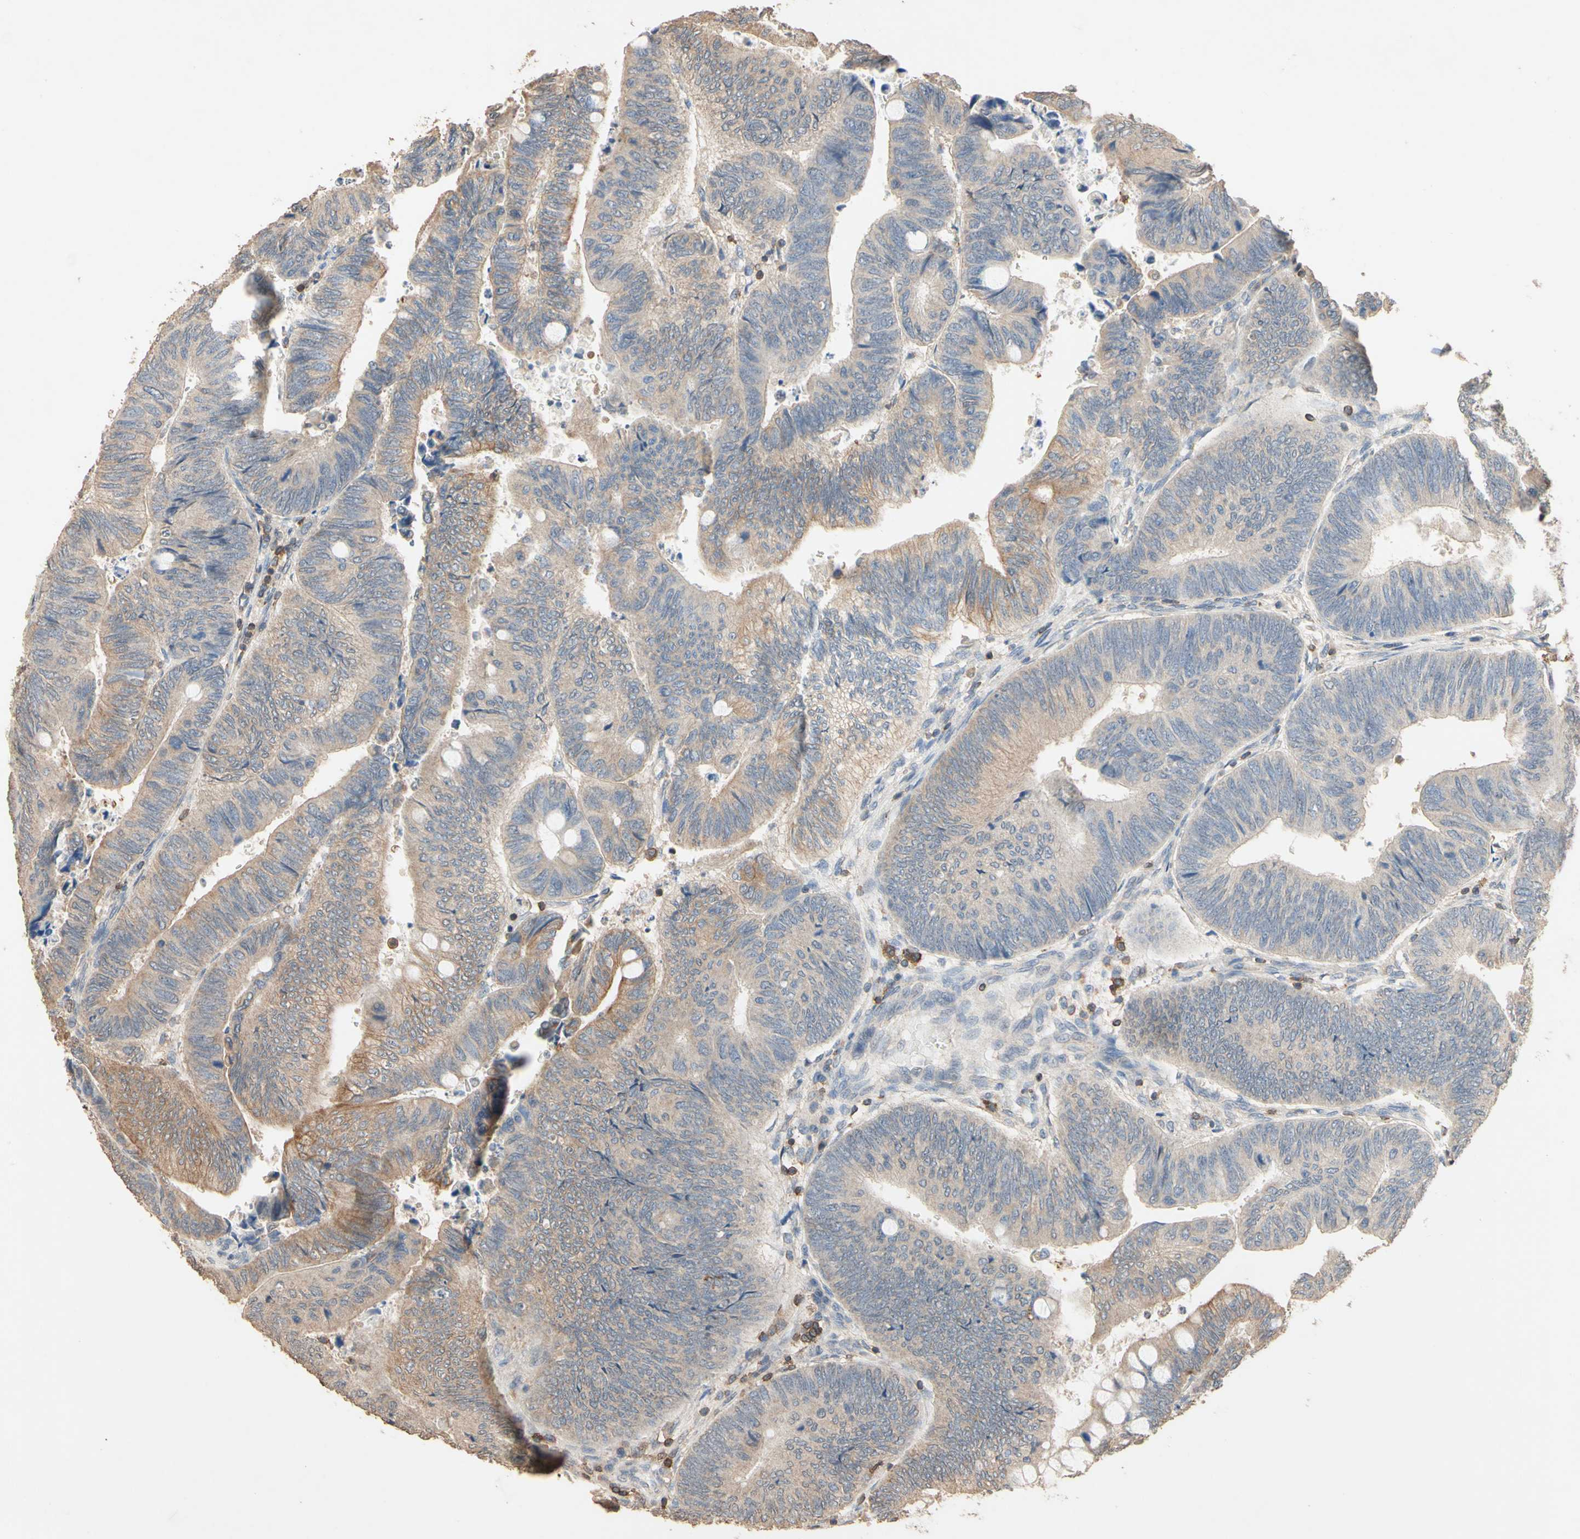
{"staining": {"intensity": "weak", "quantity": ">75%", "location": "cytoplasmic/membranous"}, "tissue": "colorectal cancer", "cell_type": "Tumor cells", "image_type": "cancer", "snomed": [{"axis": "morphology", "description": "Normal tissue, NOS"}, {"axis": "morphology", "description": "Adenocarcinoma, NOS"}, {"axis": "topography", "description": "Rectum"}, {"axis": "topography", "description": "Peripheral nerve tissue"}], "caption": "Protein expression analysis of human adenocarcinoma (colorectal) reveals weak cytoplasmic/membranous positivity in approximately >75% of tumor cells.", "gene": "MAP3K10", "patient": {"sex": "male", "age": 92}}